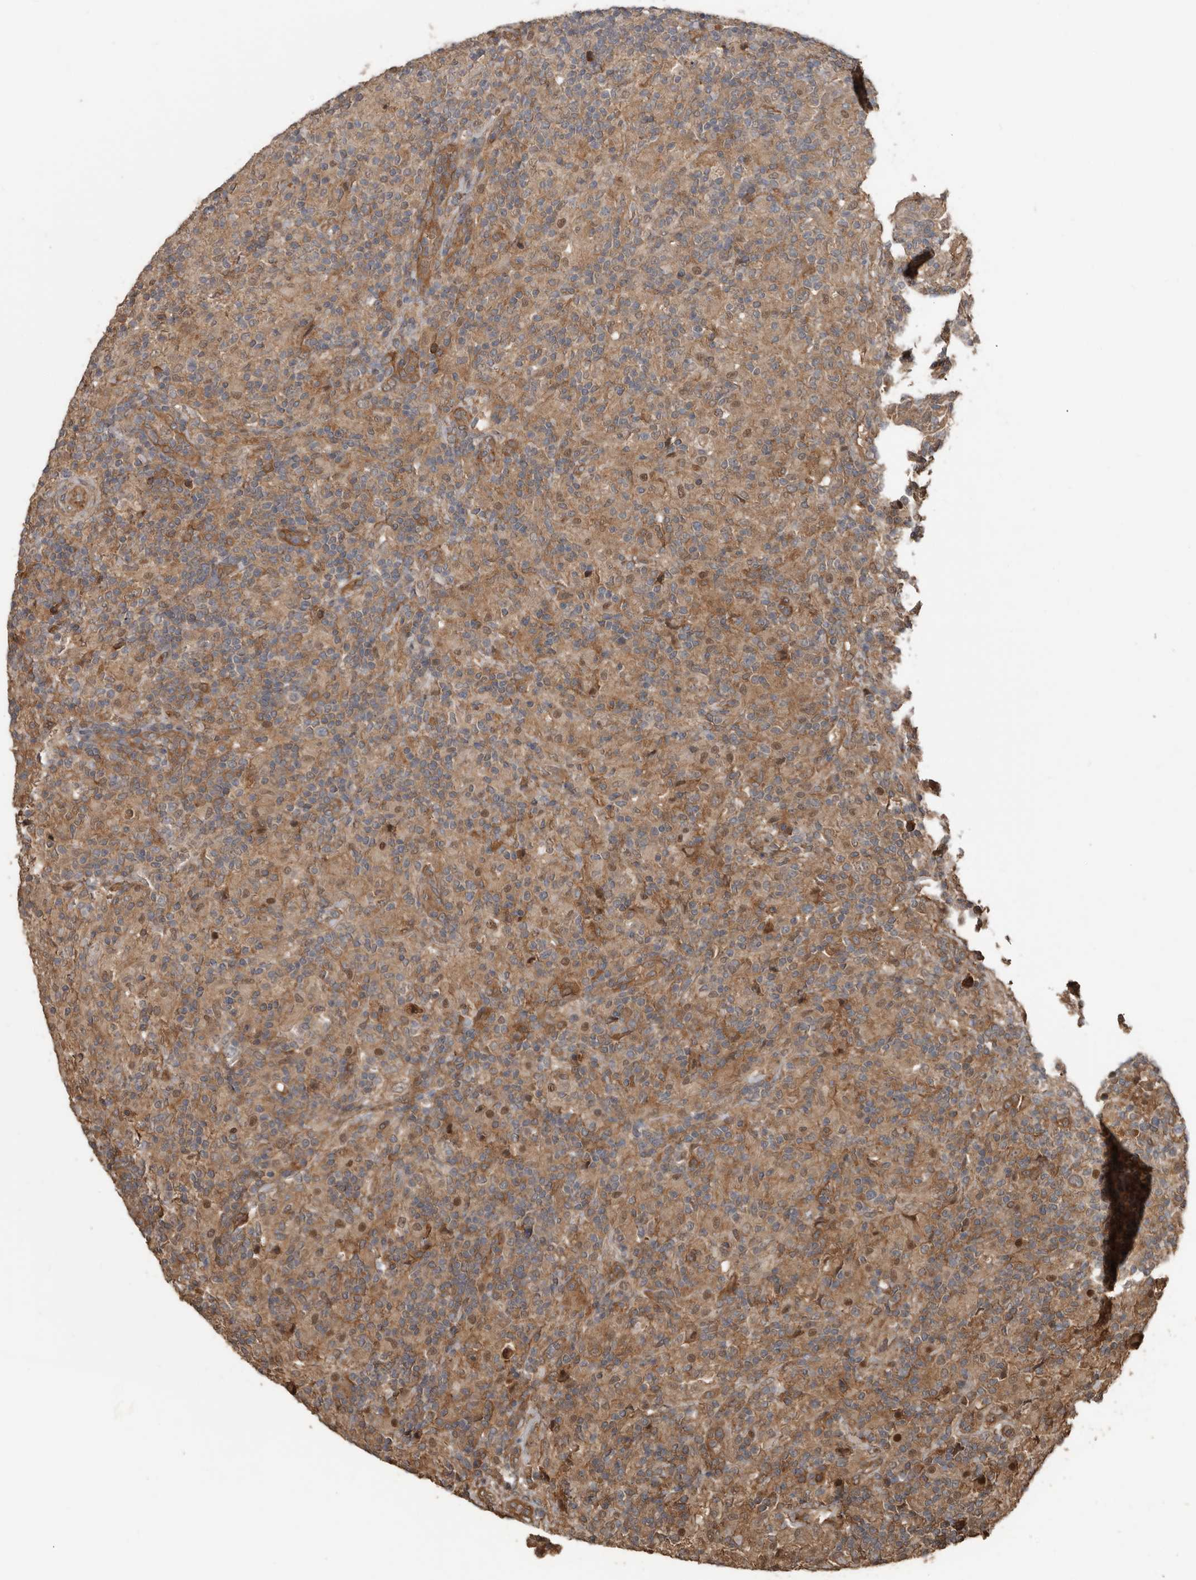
{"staining": {"intensity": "moderate", "quantity": "25%-75%", "location": "cytoplasmic/membranous"}, "tissue": "lymphoma", "cell_type": "Tumor cells", "image_type": "cancer", "snomed": [{"axis": "morphology", "description": "Hodgkin's disease, NOS"}, {"axis": "topography", "description": "Lymph node"}], "caption": "Immunohistochemical staining of Hodgkin's disease reveals medium levels of moderate cytoplasmic/membranous protein staining in about 25%-75% of tumor cells.", "gene": "EXOC3L1", "patient": {"sex": "male", "age": 70}}